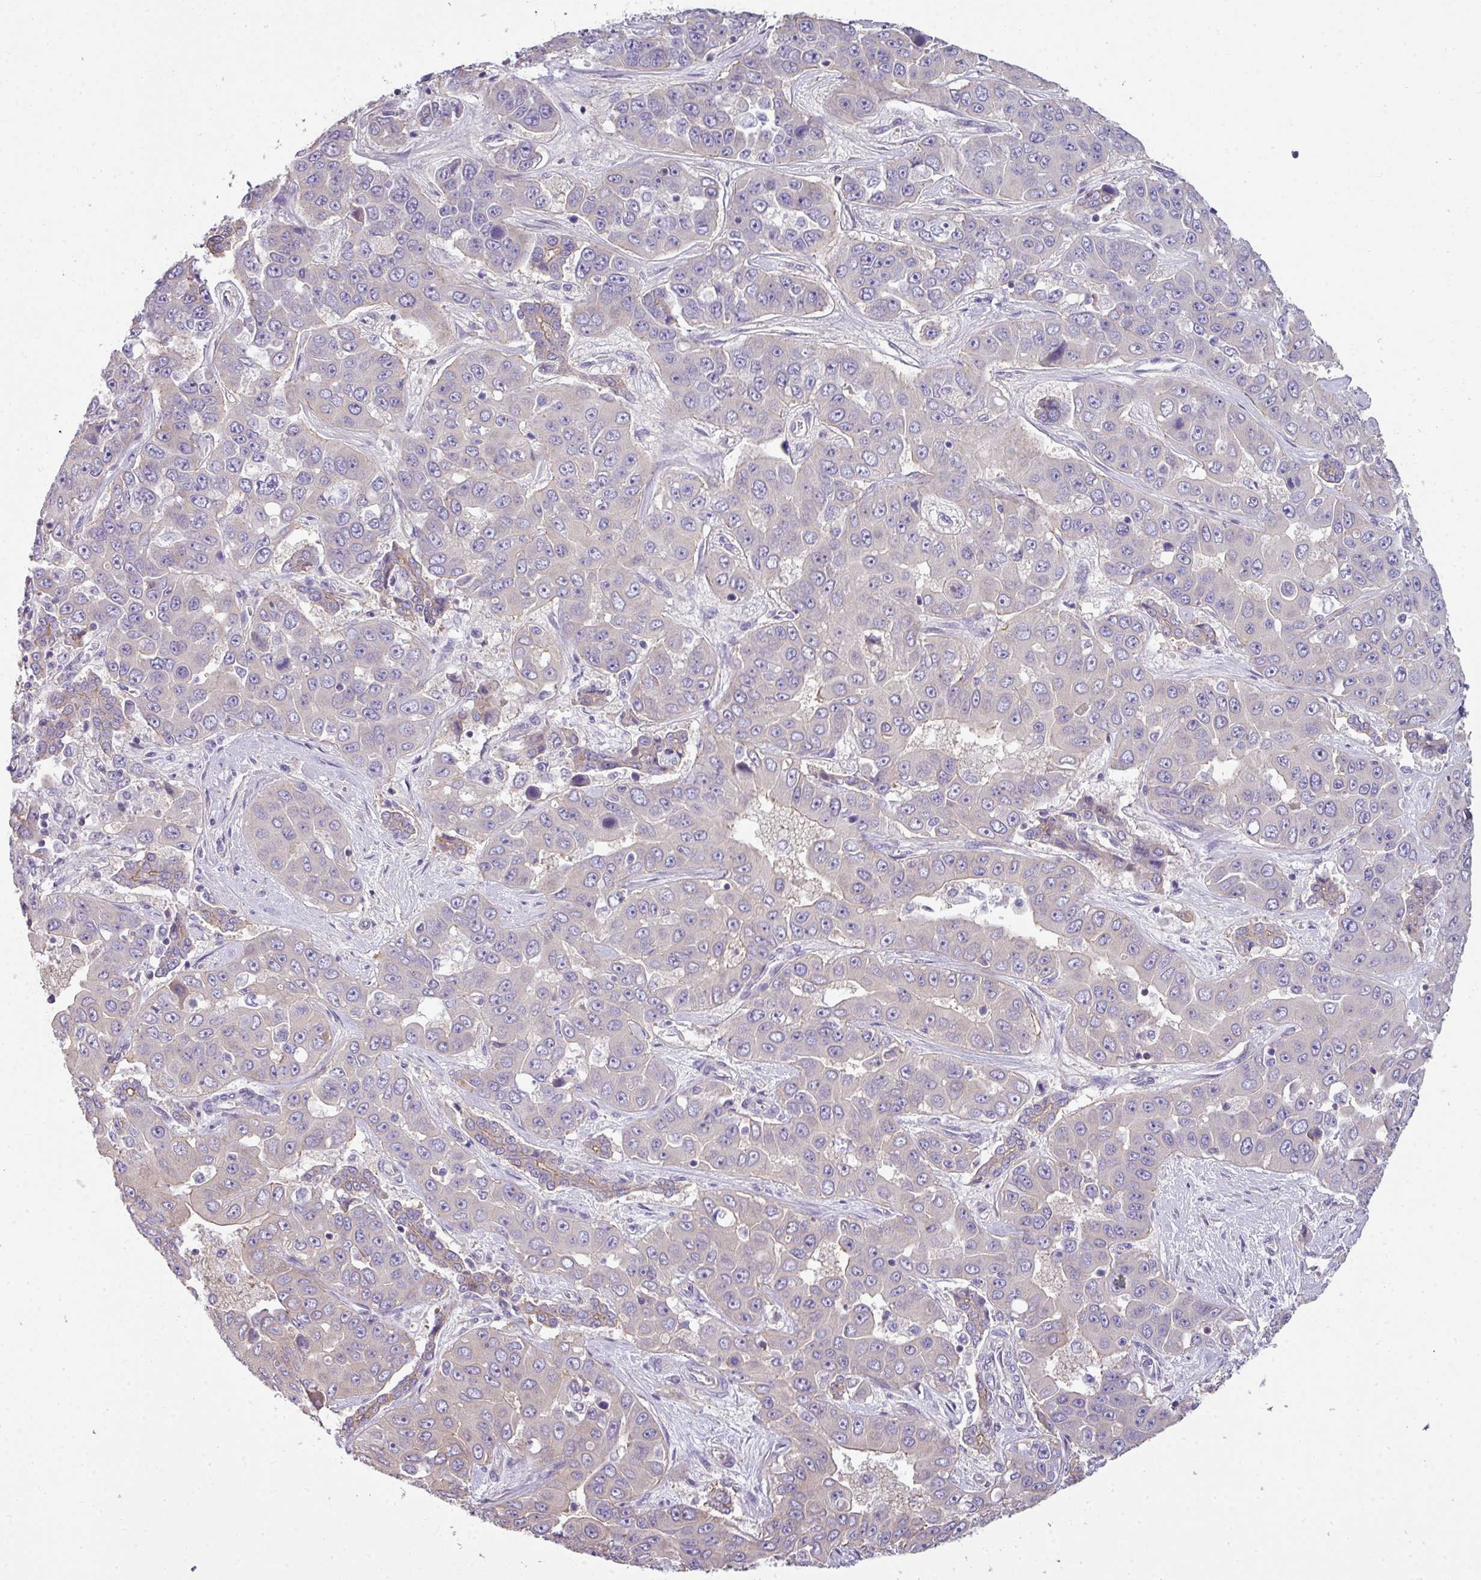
{"staining": {"intensity": "negative", "quantity": "none", "location": "none"}, "tissue": "liver cancer", "cell_type": "Tumor cells", "image_type": "cancer", "snomed": [{"axis": "morphology", "description": "Cholangiocarcinoma"}, {"axis": "topography", "description": "Liver"}], "caption": "Image shows no significant protein expression in tumor cells of liver cancer.", "gene": "PALS2", "patient": {"sex": "female", "age": 52}}